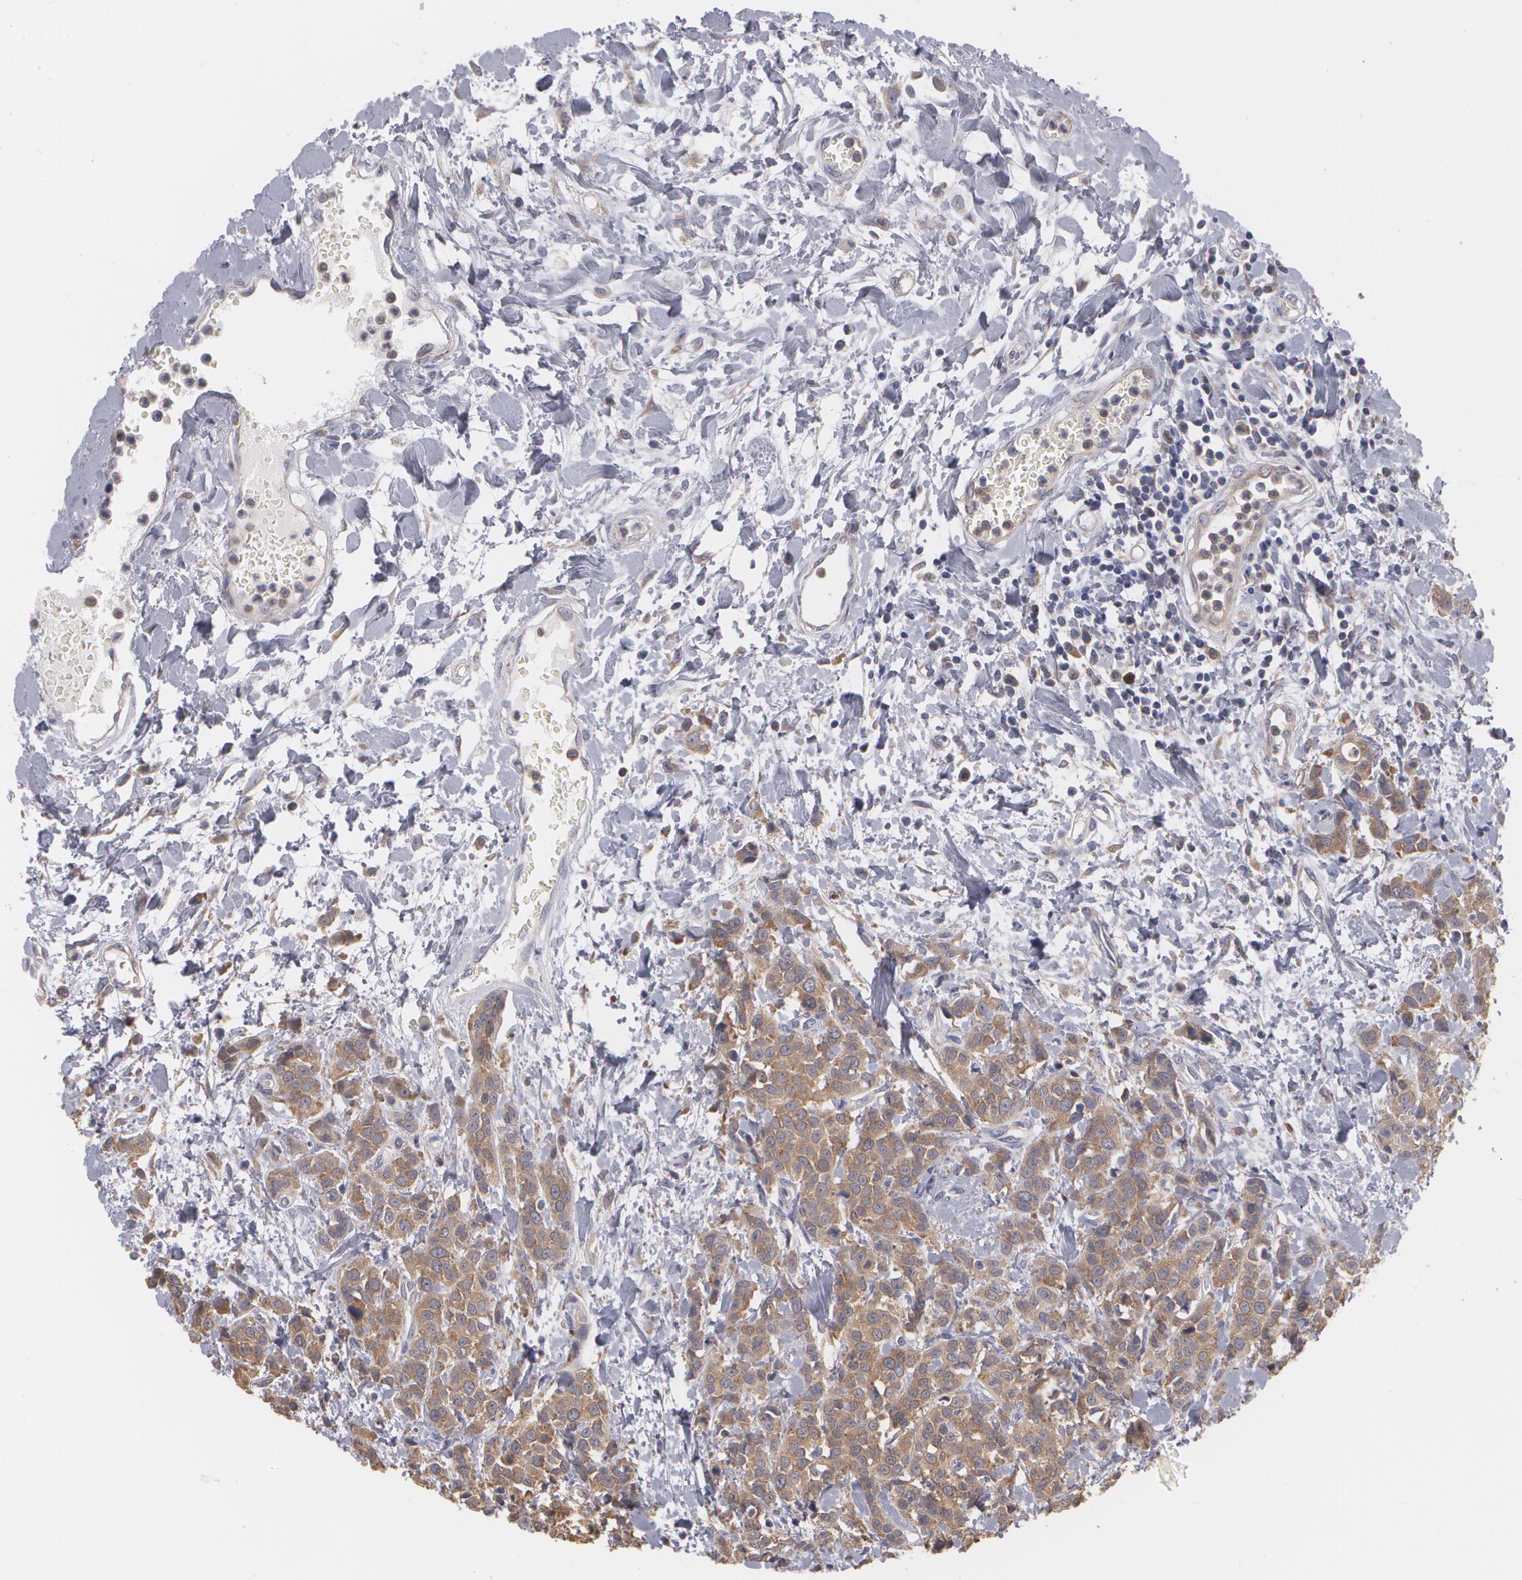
{"staining": {"intensity": "strong", "quantity": ">75%", "location": "cytoplasmic/membranous"}, "tissue": "urothelial cancer", "cell_type": "Tumor cells", "image_type": "cancer", "snomed": [{"axis": "morphology", "description": "Urothelial carcinoma, High grade"}, {"axis": "topography", "description": "Urinary bladder"}], "caption": "About >75% of tumor cells in human high-grade urothelial carcinoma demonstrate strong cytoplasmic/membranous protein positivity as visualized by brown immunohistochemical staining.", "gene": "MTHFD1", "patient": {"sex": "male", "age": 56}}